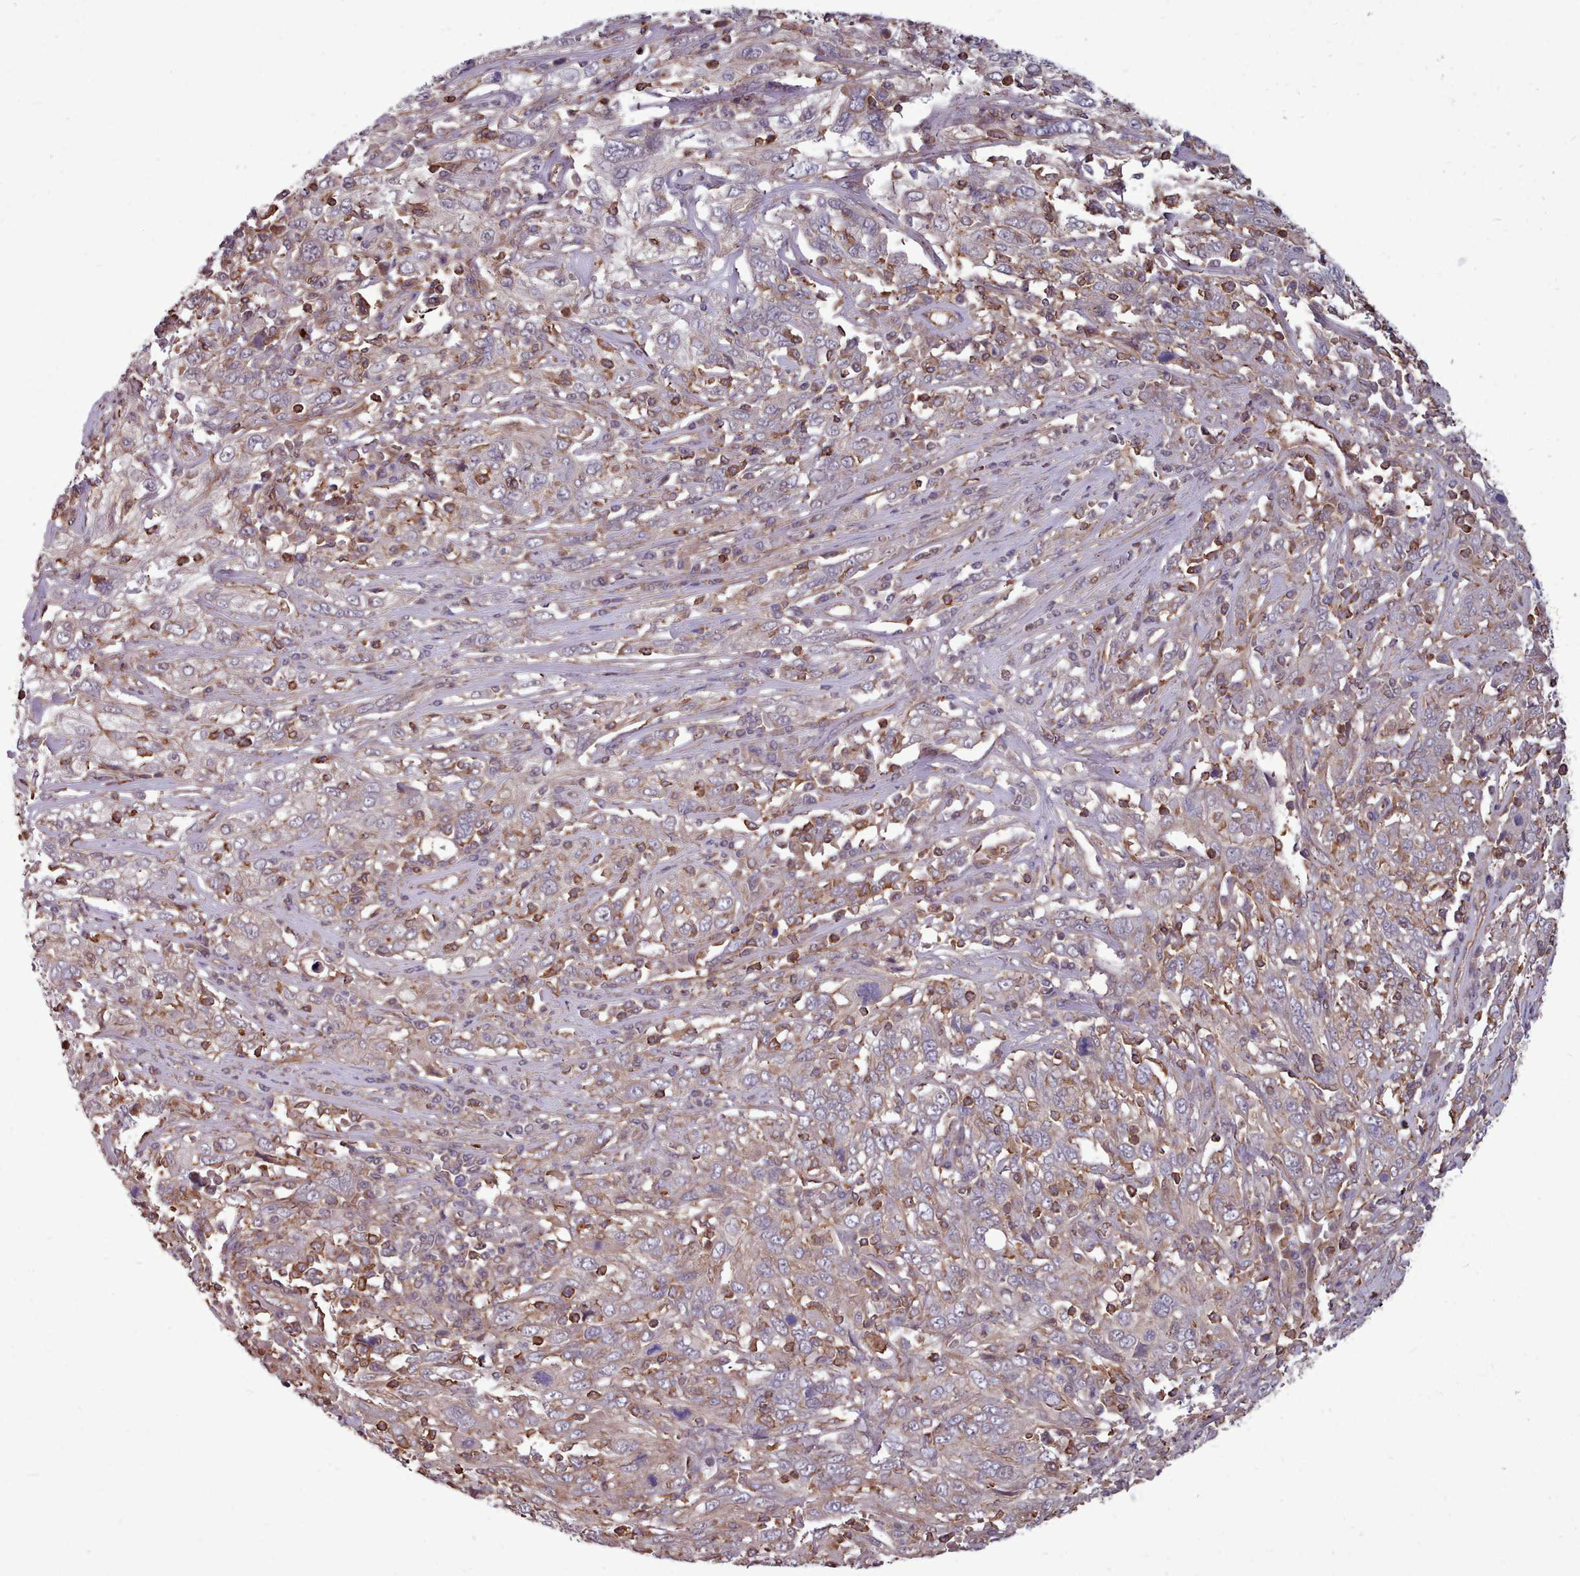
{"staining": {"intensity": "negative", "quantity": "none", "location": "none"}, "tissue": "cervical cancer", "cell_type": "Tumor cells", "image_type": "cancer", "snomed": [{"axis": "morphology", "description": "Squamous cell carcinoma, NOS"}, {"axis": "topography", "description": "Cervix"}], "caption": "Cervical cancer stained for a protein using IHC exhibits no expression tumor cells.", "gene": "STUB1", "patient": {"sex": "female", "age": 46}}